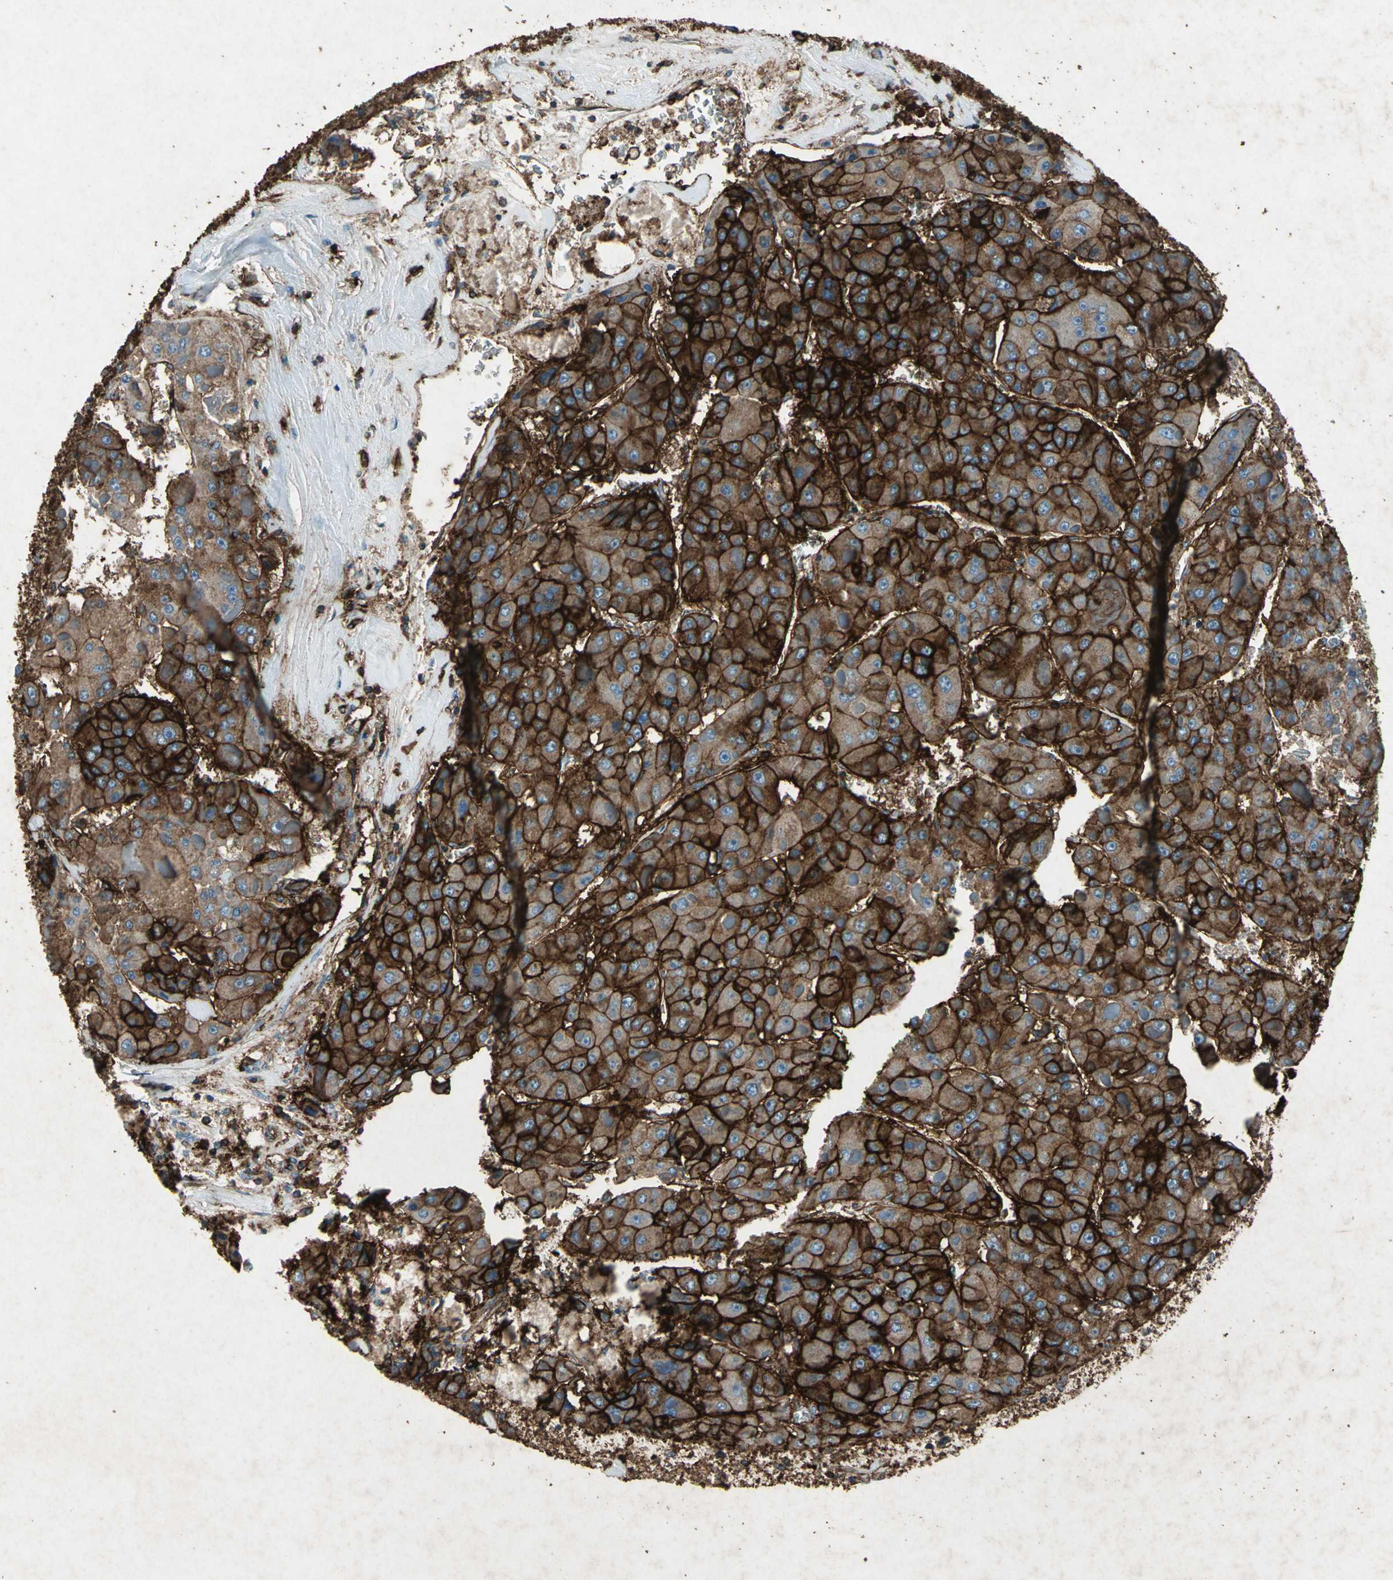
{"staining": {"intensity": "strong", "quantity": ">75%", "location": "cytoplasmic/membranous"}, "tissue": "liver cancer", "cell_type": "Tumor cells", "image_type": "cancer", "snomed": [{"axis": "morphology", "description": "Carcinoma, Hepatocellular, NOS"}, {"axis": "topography", "description": "Liver"}], "caption": "Approximately >75% of tumor cells in liver cancer (hepatocellular carcinoma) demonstrate strong cytoplasmic/membranous protein staining as visualized by brown immunohistochemical staining.", "gene": "CCR6", "patient": {"sex": "female", "age": 73}}